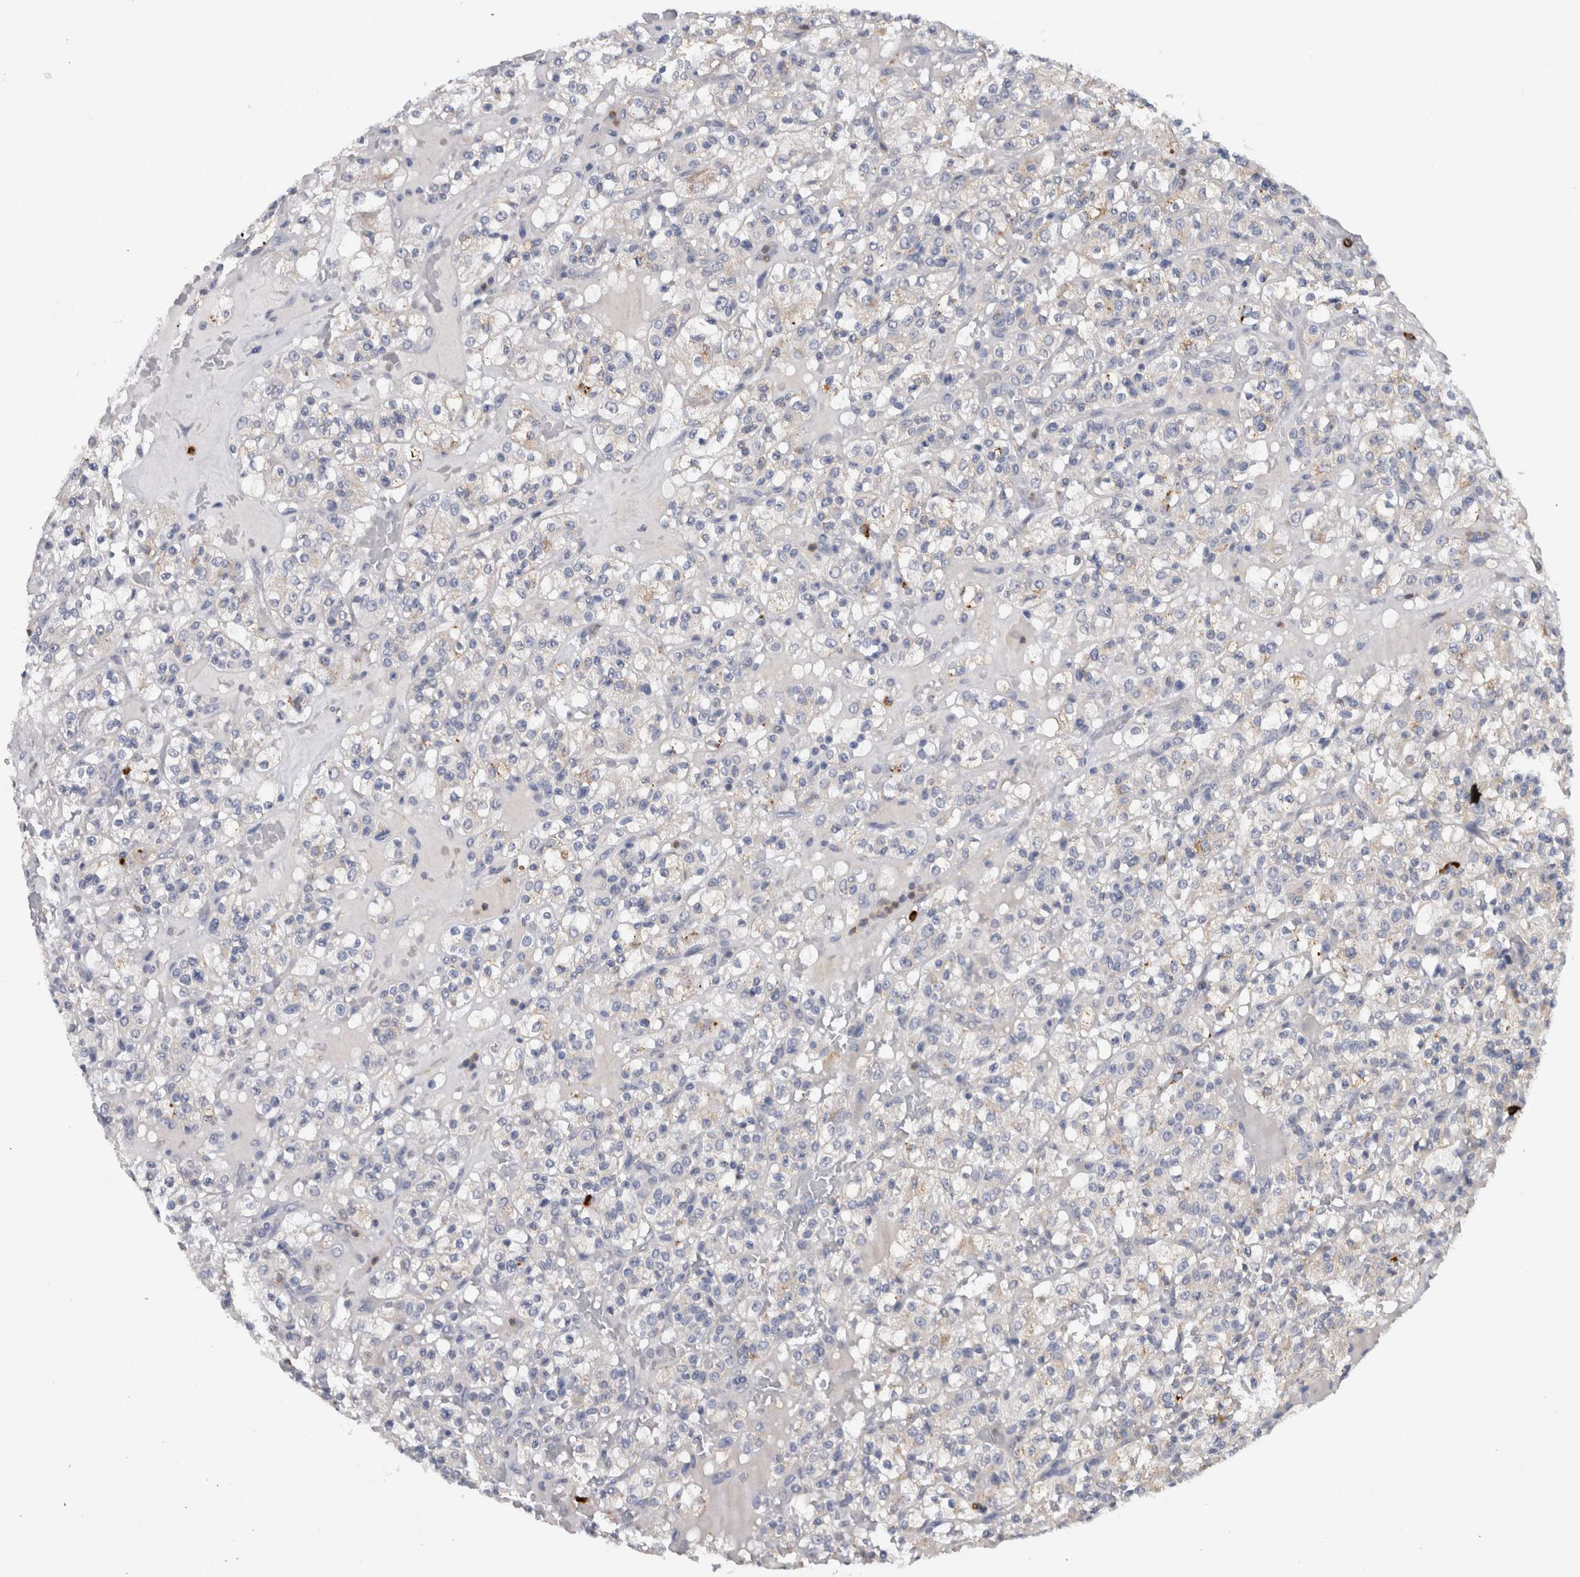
{"staining": {"intensity": "weak", "quantity": "<25%", "location": "cytoplasmic/membranous"}, "tissue": "renal cancer", "cell_type": "Tumor cells", "image_type": "cancer", "snomed": [{"axis": "morphology", "description": "Normal tissue, NOS"}, {"axis": "morphology", "description": "Adenocarcinoma, NOS"}, {"axis": "topography", "description": "Kidney"}], "caption": "High power microscopy histopathology image of an immunohistochemistry histopathology image of renal adenocarcinoma, revealing no significant positivity in tumor cells.", "gene": "CD63", "patient": {"sex": "female", "age": 72}}